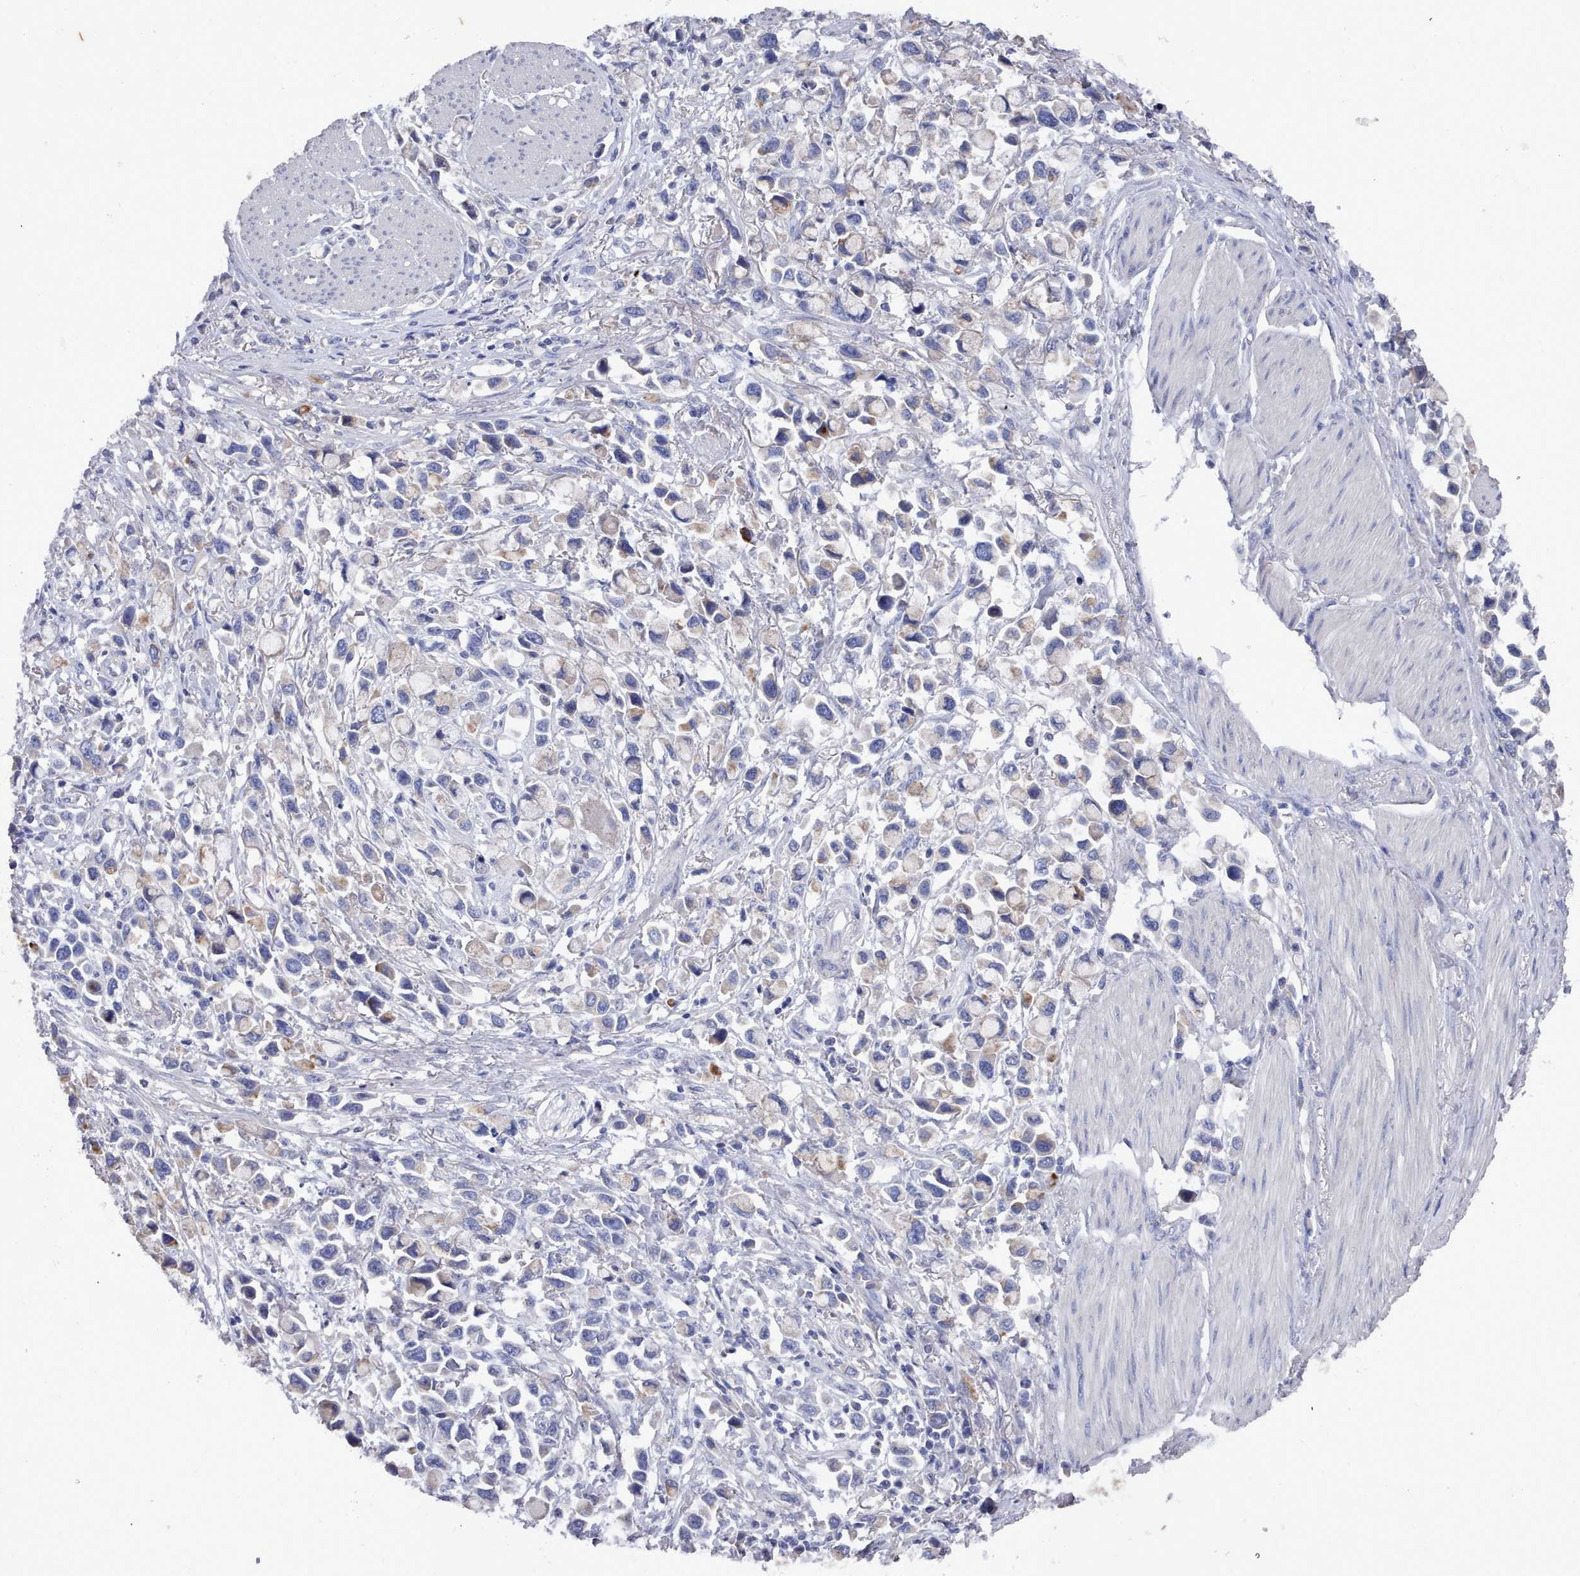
{"staining": {"intensity": "moderate", "quantity": "<25%", "location": "cytoplasmic/membranous"}, "tissue": "stomach cancer", "cell_type": "Tumor cells", "image_type": "cancer", "snomed": [{"axis": "morphology", "description": "Adenocarcinoma, NOS"}, {"axis": "topography", "description": "Stomach"}], "caption": "Approximately <25% of tumor cells in human stomach cancer (adenocarcinoma) show moderate cytoplasmic/membranous protein positivity as visualized by brown immunohistochemical staining.", "gene": "ACAD11", "patient": {"sex": "female", "age": 81}}